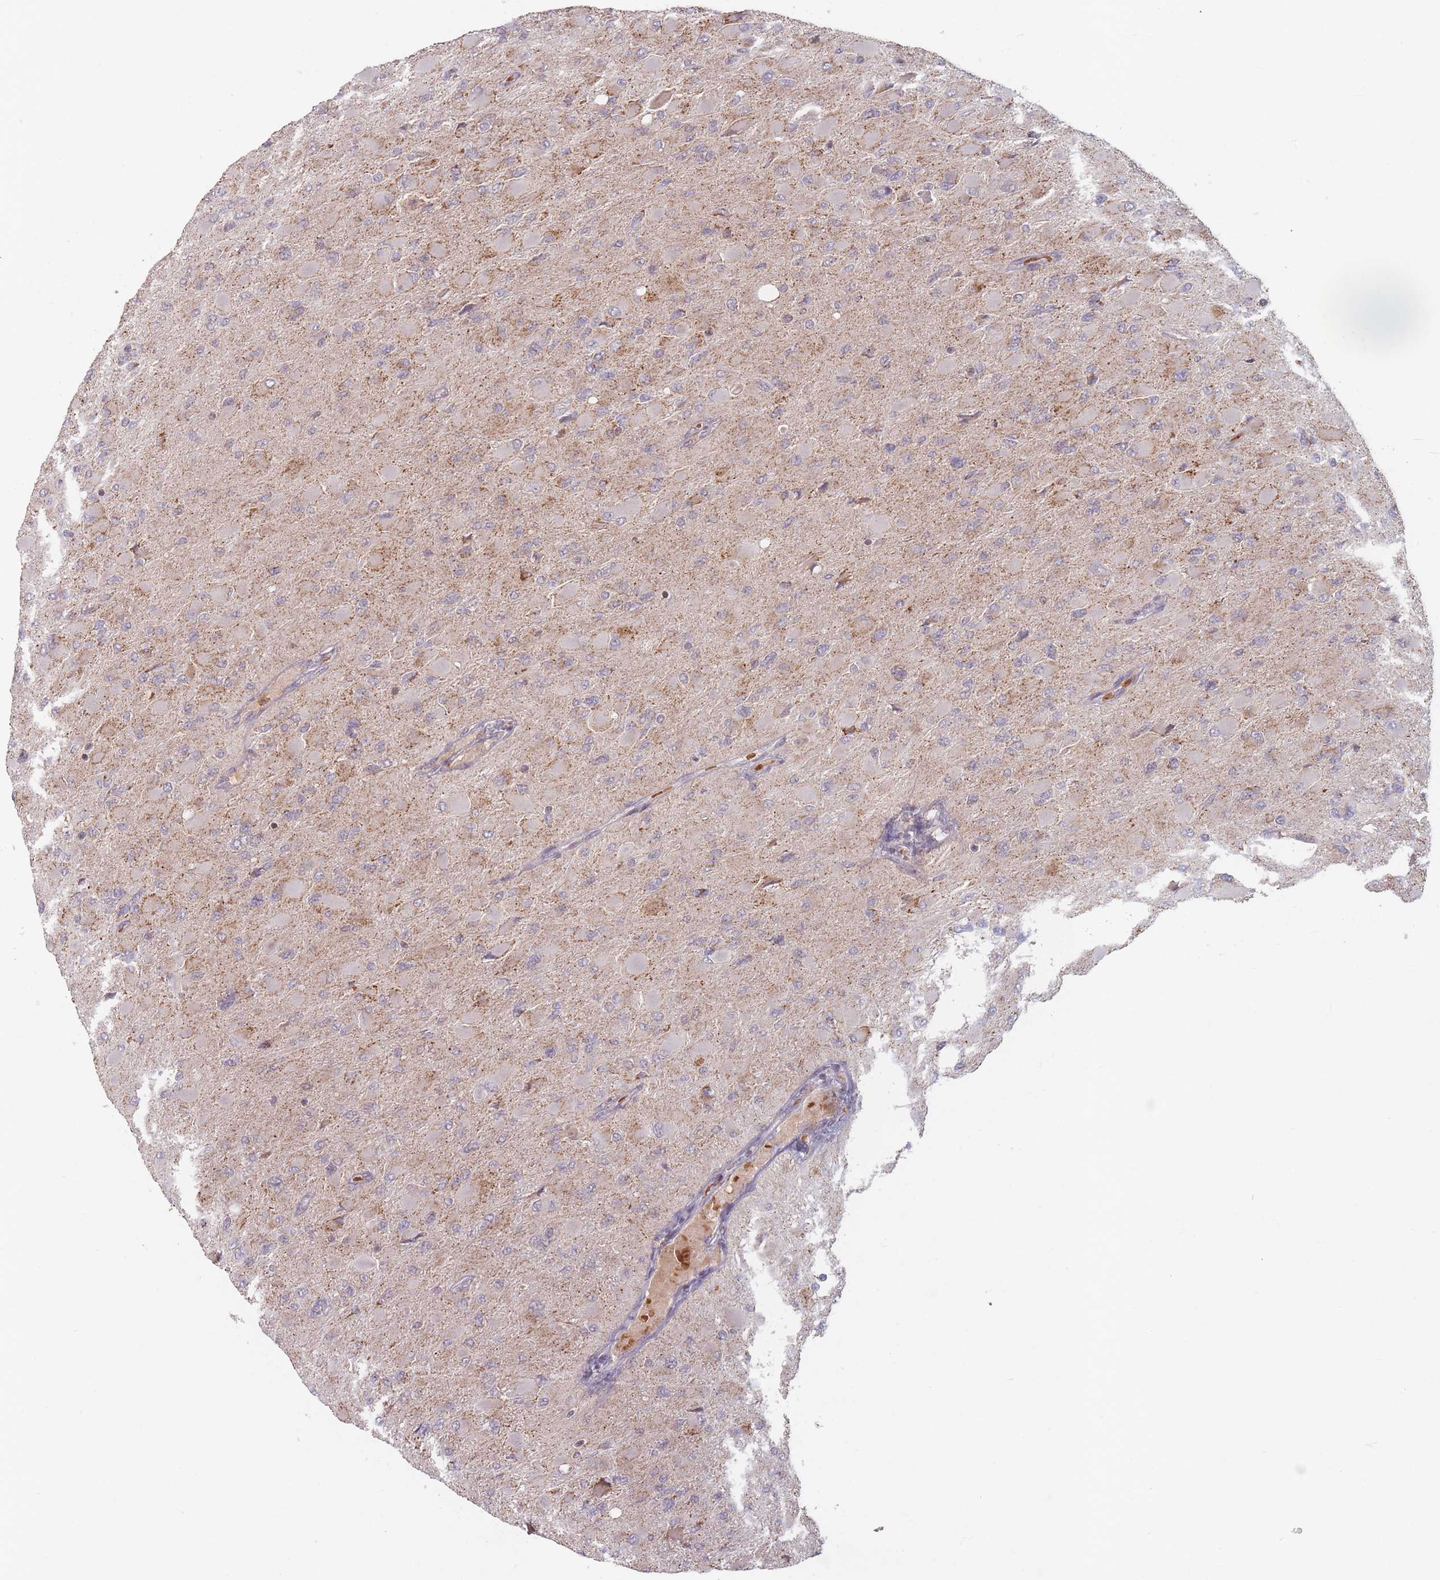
{"staining": {"intensity": "negative", "quantity": "none", "location": "none"}, "tissue": "glioma", "cell_type": "Tumor cells", "image_type": "cancer", "snomed": [{"axis": "morphology", "description": "Glioma, malignant, High grade"}, {"axis": "topography", "description": "Cerebral cortex"}], "caption": "Histopathology image shows no protein expression in tumor cells of malignant glioma (high-grade) tissue.", "gene": "OR2M4", "patient": {"sex": "female", "age": 36}}